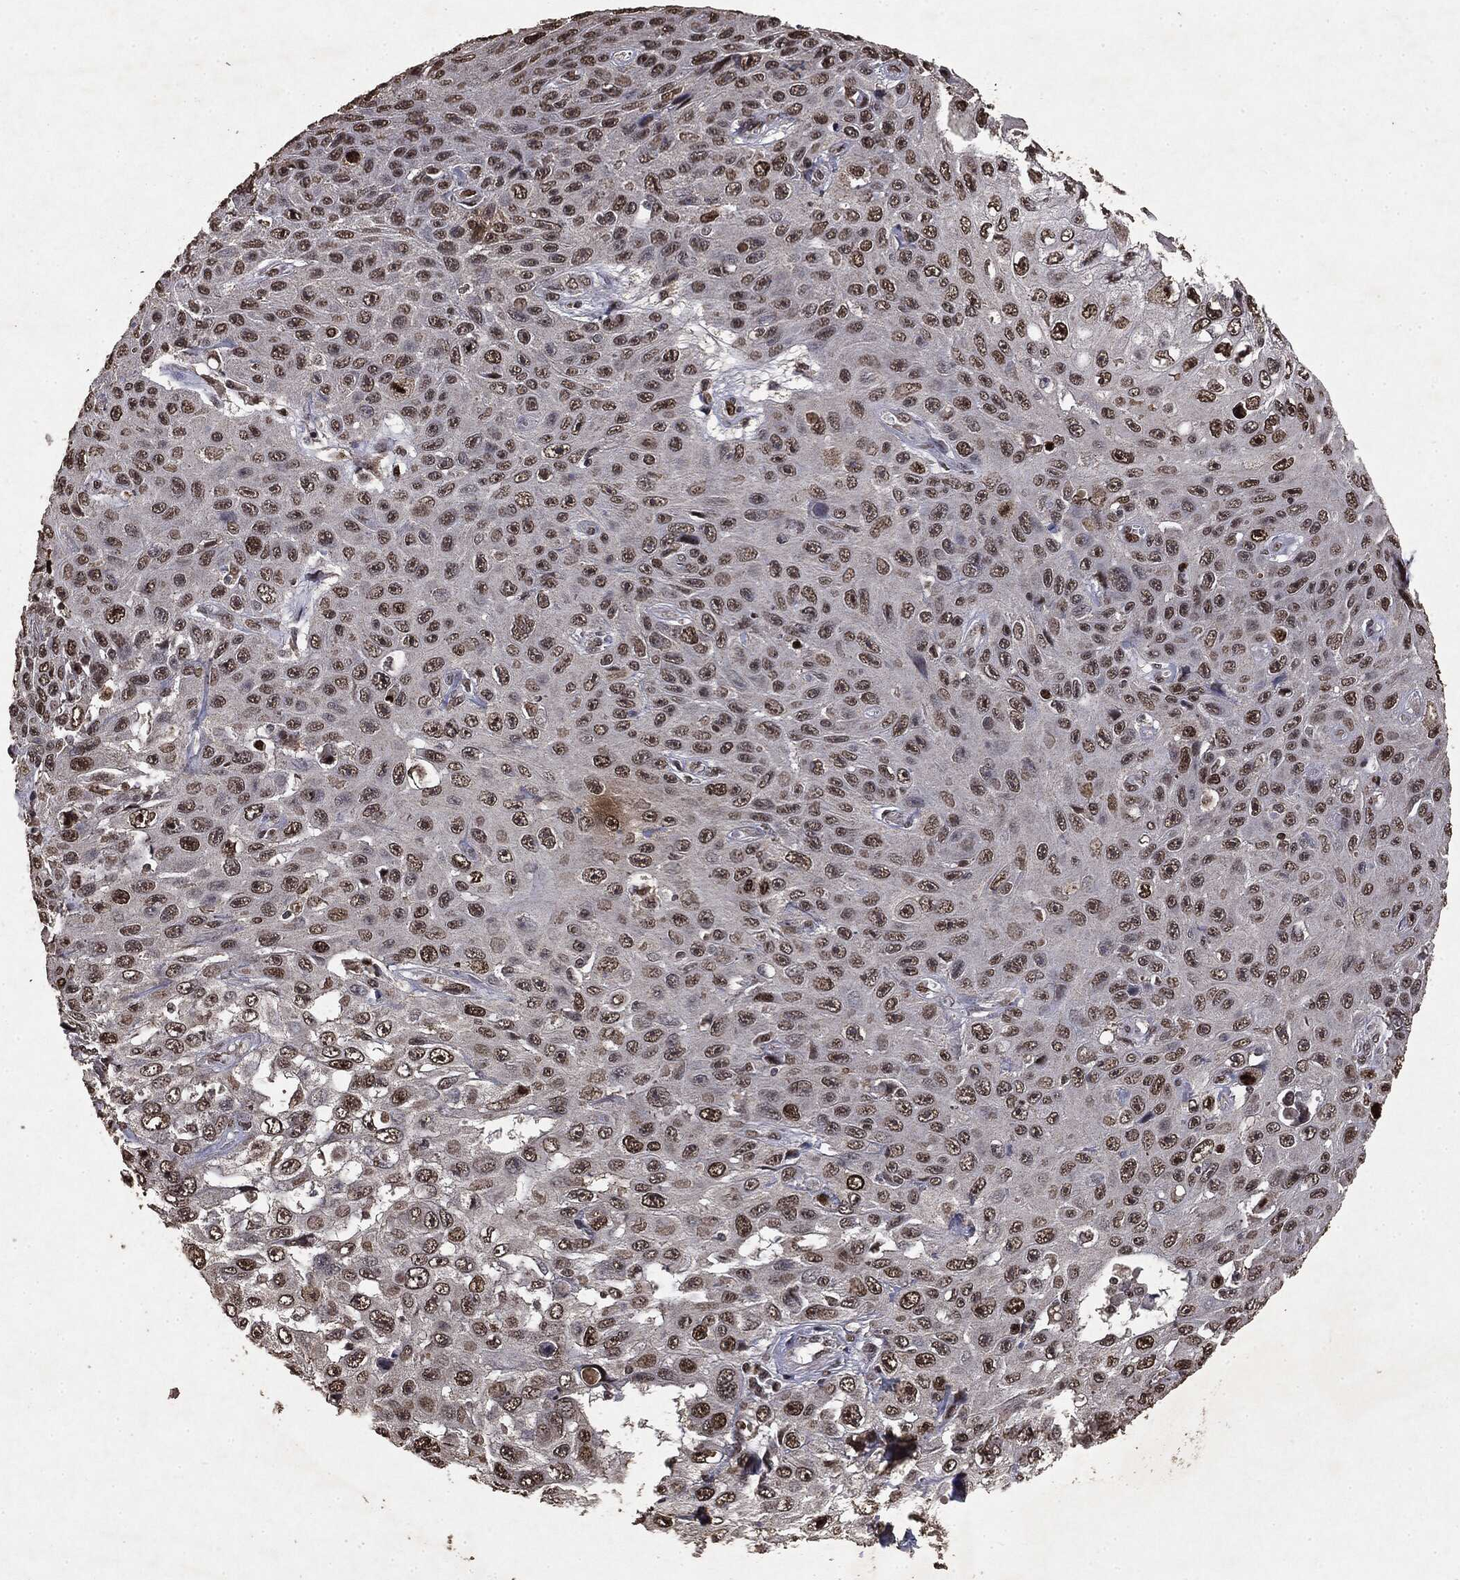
{"staining": {"intensity": "moderate", "quantity": "25%-75%", "location": "nuclear"}, "tissue": "skin cancer", "cell_type": "Tumor cells", "image_type": "cancer", "snomed": [{"axis": "morphology", "description": "Squamous cell carcinoma, NOS"}, {"axis": "topography", "description": "Skin"}], "caption": "Skin cancer stained with a protein marker displays moderate staining in tumor cells.", "gene": "RAD18", "patient": {"sex": "male", "age": 82}}